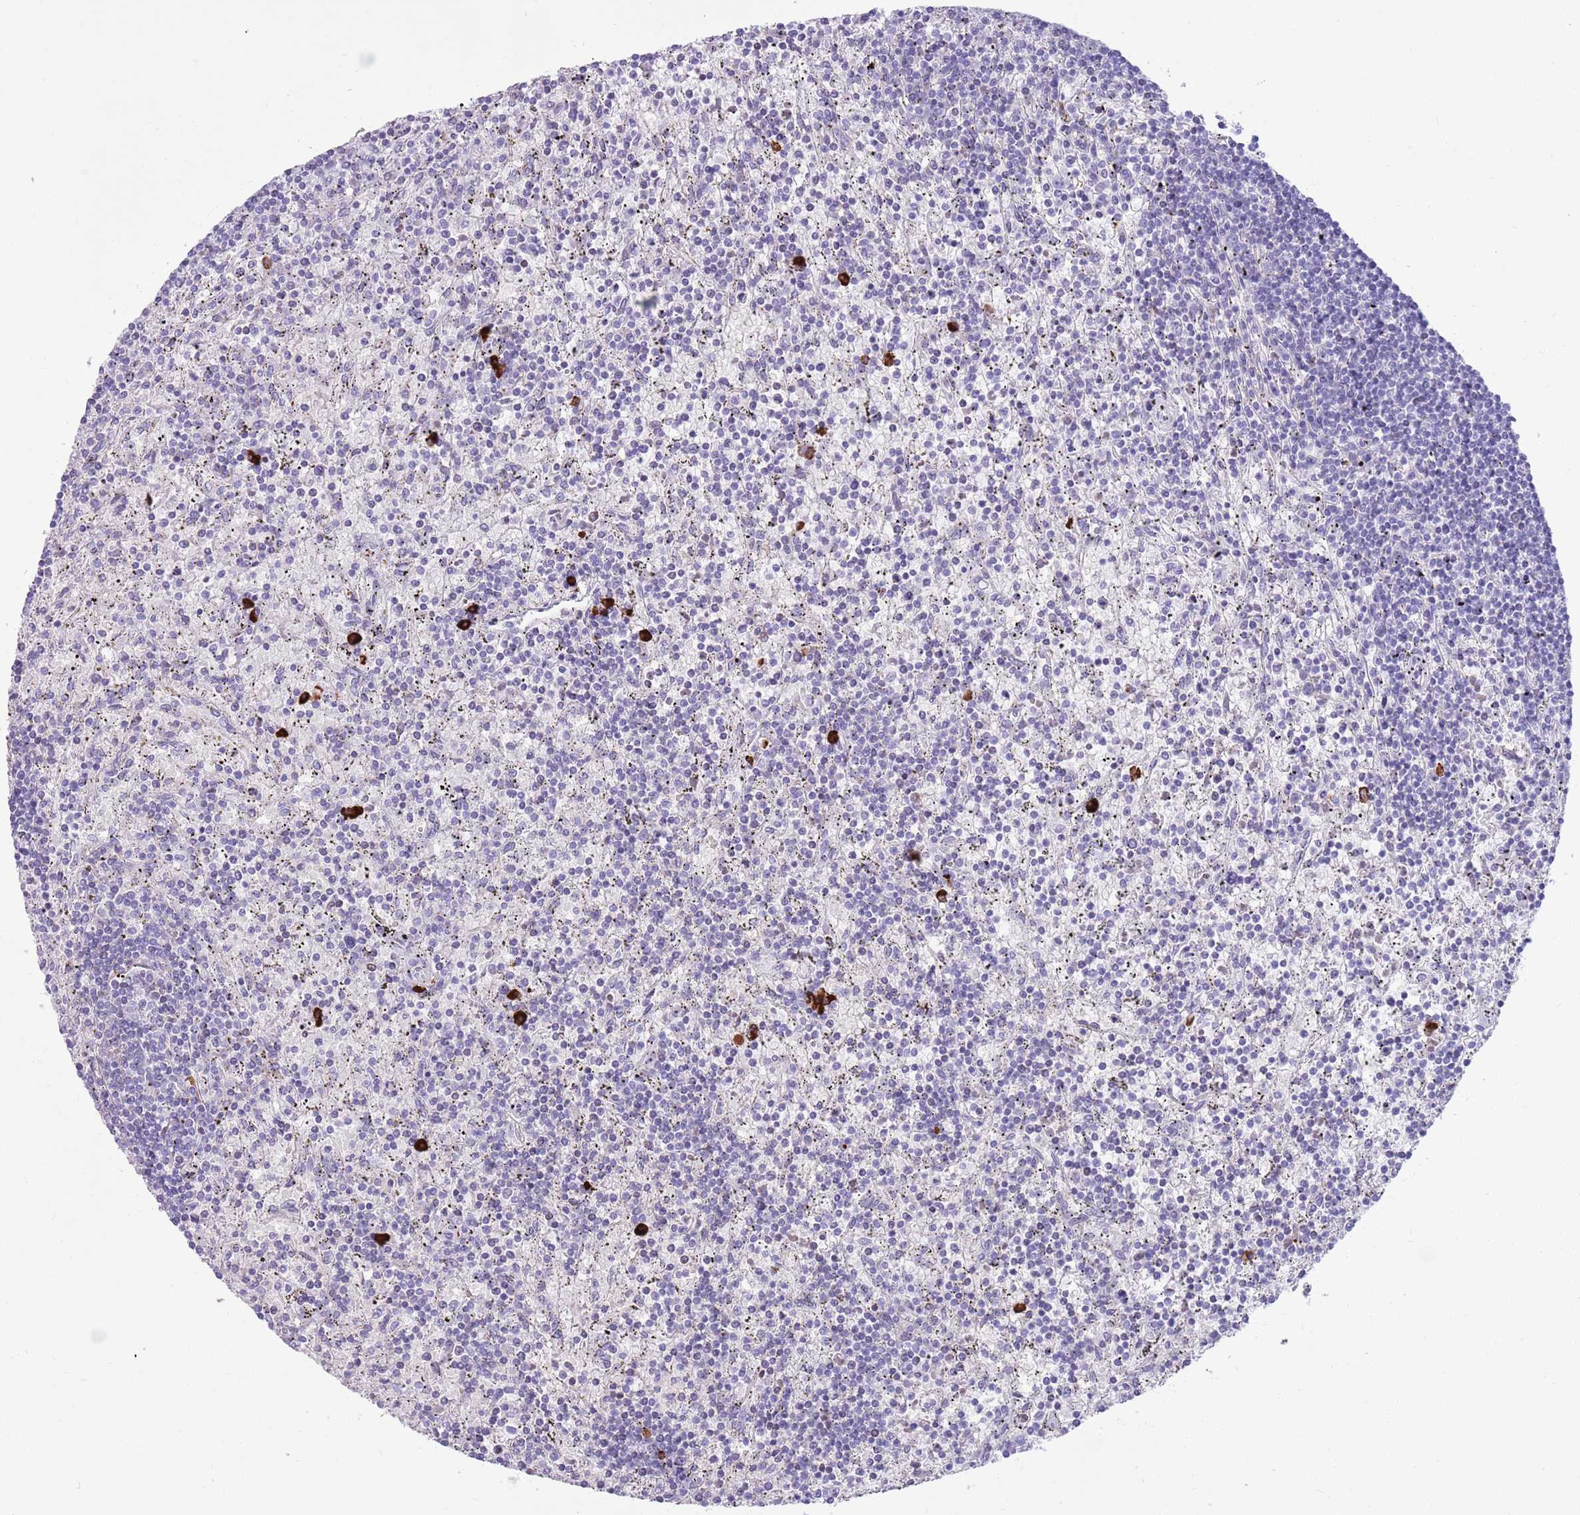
{"staining": {"intensity": "negative", "quantity": "none", "location": "none"}, "tissue": "lymphoma", "cell_type": "Tumor cells", "image_type": "cancer", "snomed": [{"axis": "morphology", "description": "Malignant lymphoma, non-Hodgkin's type, Low grade"}, {"axis": "topography", "description": "Spleen"}], "caption": "There is no significant staining in tumor cells of lymphoma.", "gene": "LY6G5B", "patient": {"sex": "male", "age": 76}}